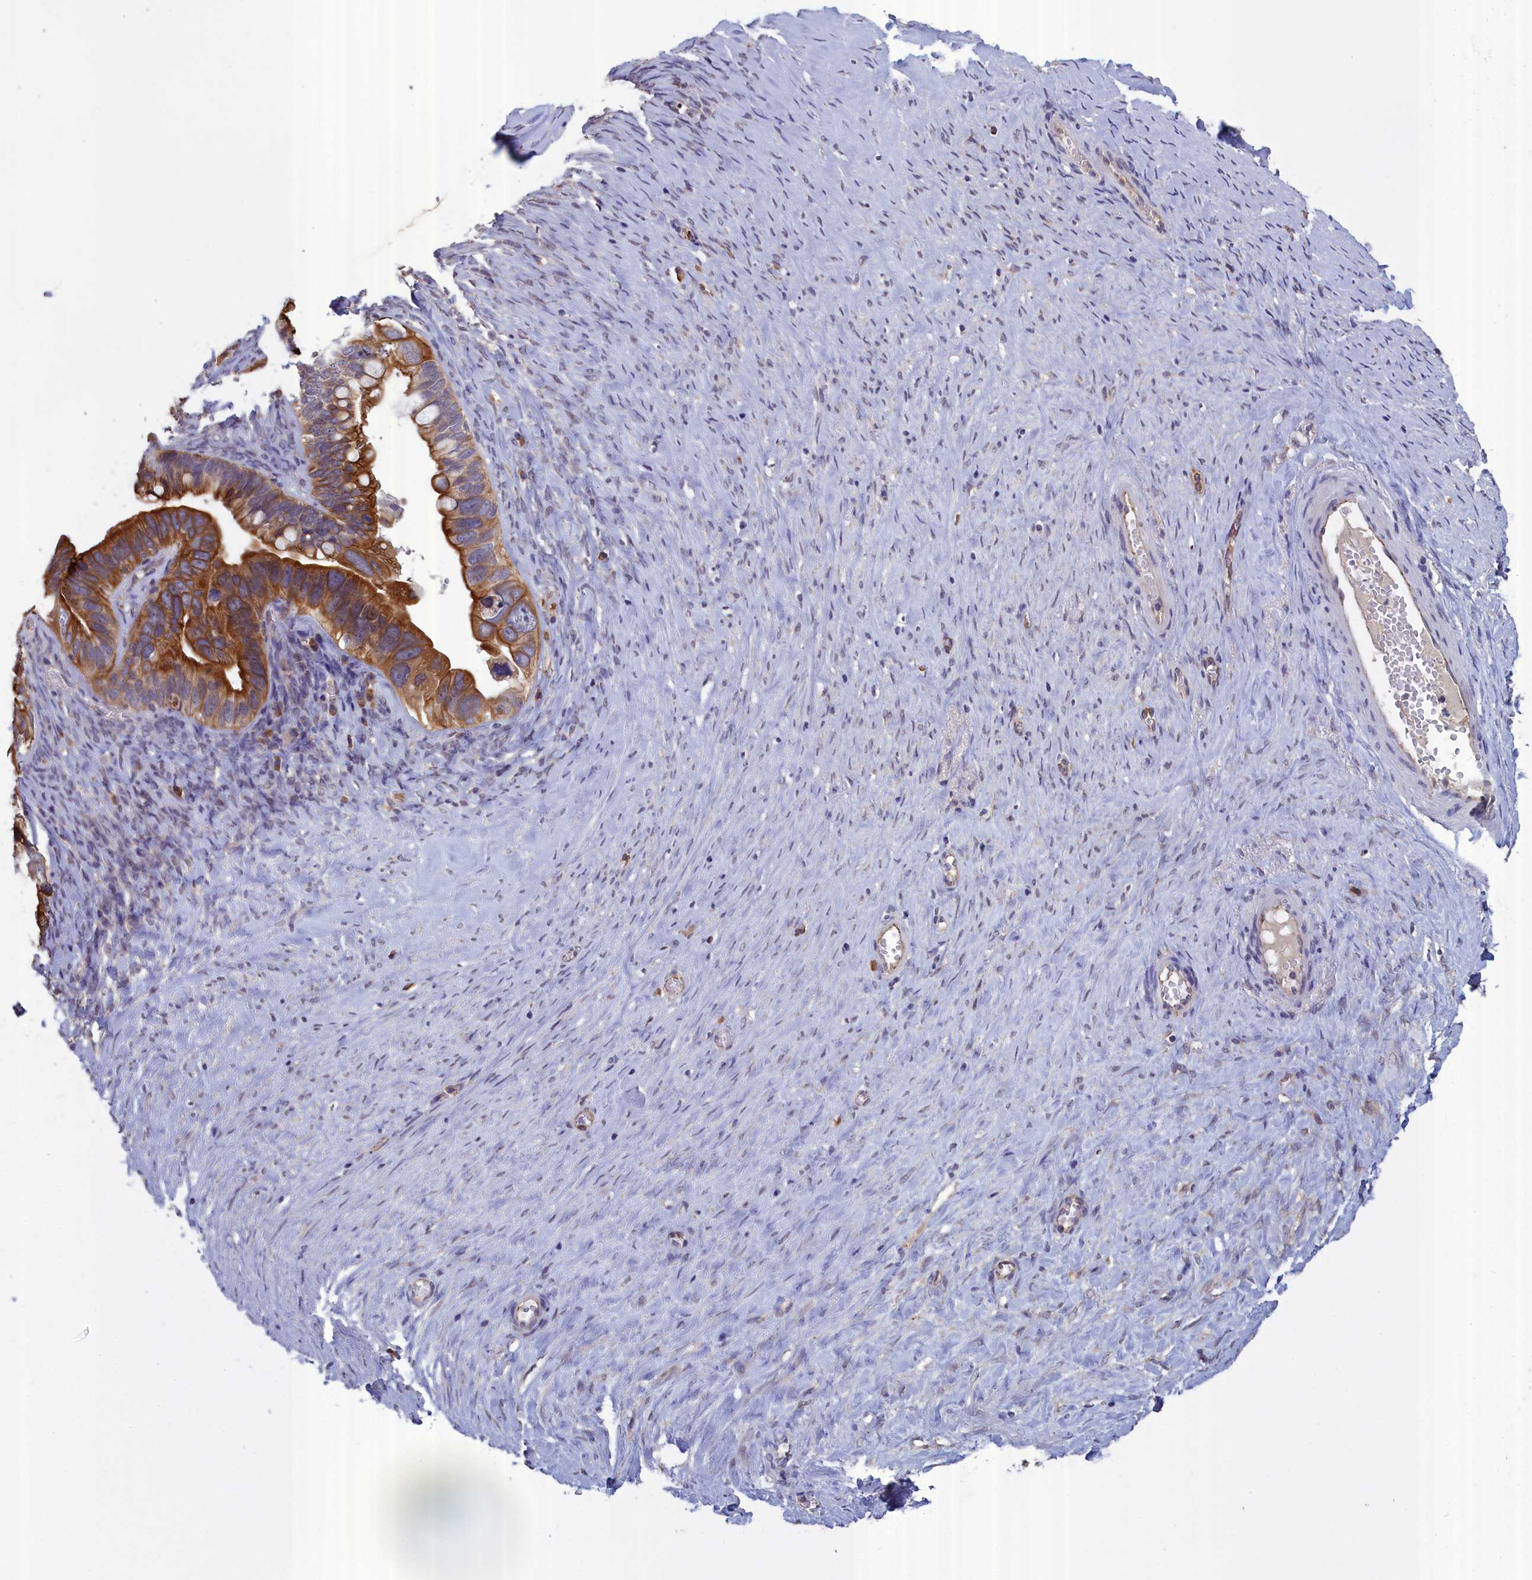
{"staining": {"intensity": "strong", "quantity": "25%-75%", "location": "cytoplasmic/membranous"}, "tissue": "ovarian cancer", "cell_type": "Tumor cells", "image_type": "cancer", "snomed": [{"axis": "morphology", "description": "Cystadenocarcinoma, serous, NOS"}, {"axis": "topography", "description": "Ovary"}], "caption": "Ovarian cancer (serous cystadenocarcinoma) tissue exhibits strong cytoplasmic/membranous staining in about 25%-75% of tumor cells, visualized by immunohistochemistry. The protein is stained brown, and the nuclei are stained in blue (DAB IHC with brightfield microscopy, high magnification).", "gene": "COL19A1", "patient": {"sex": "female", "age": 56}}